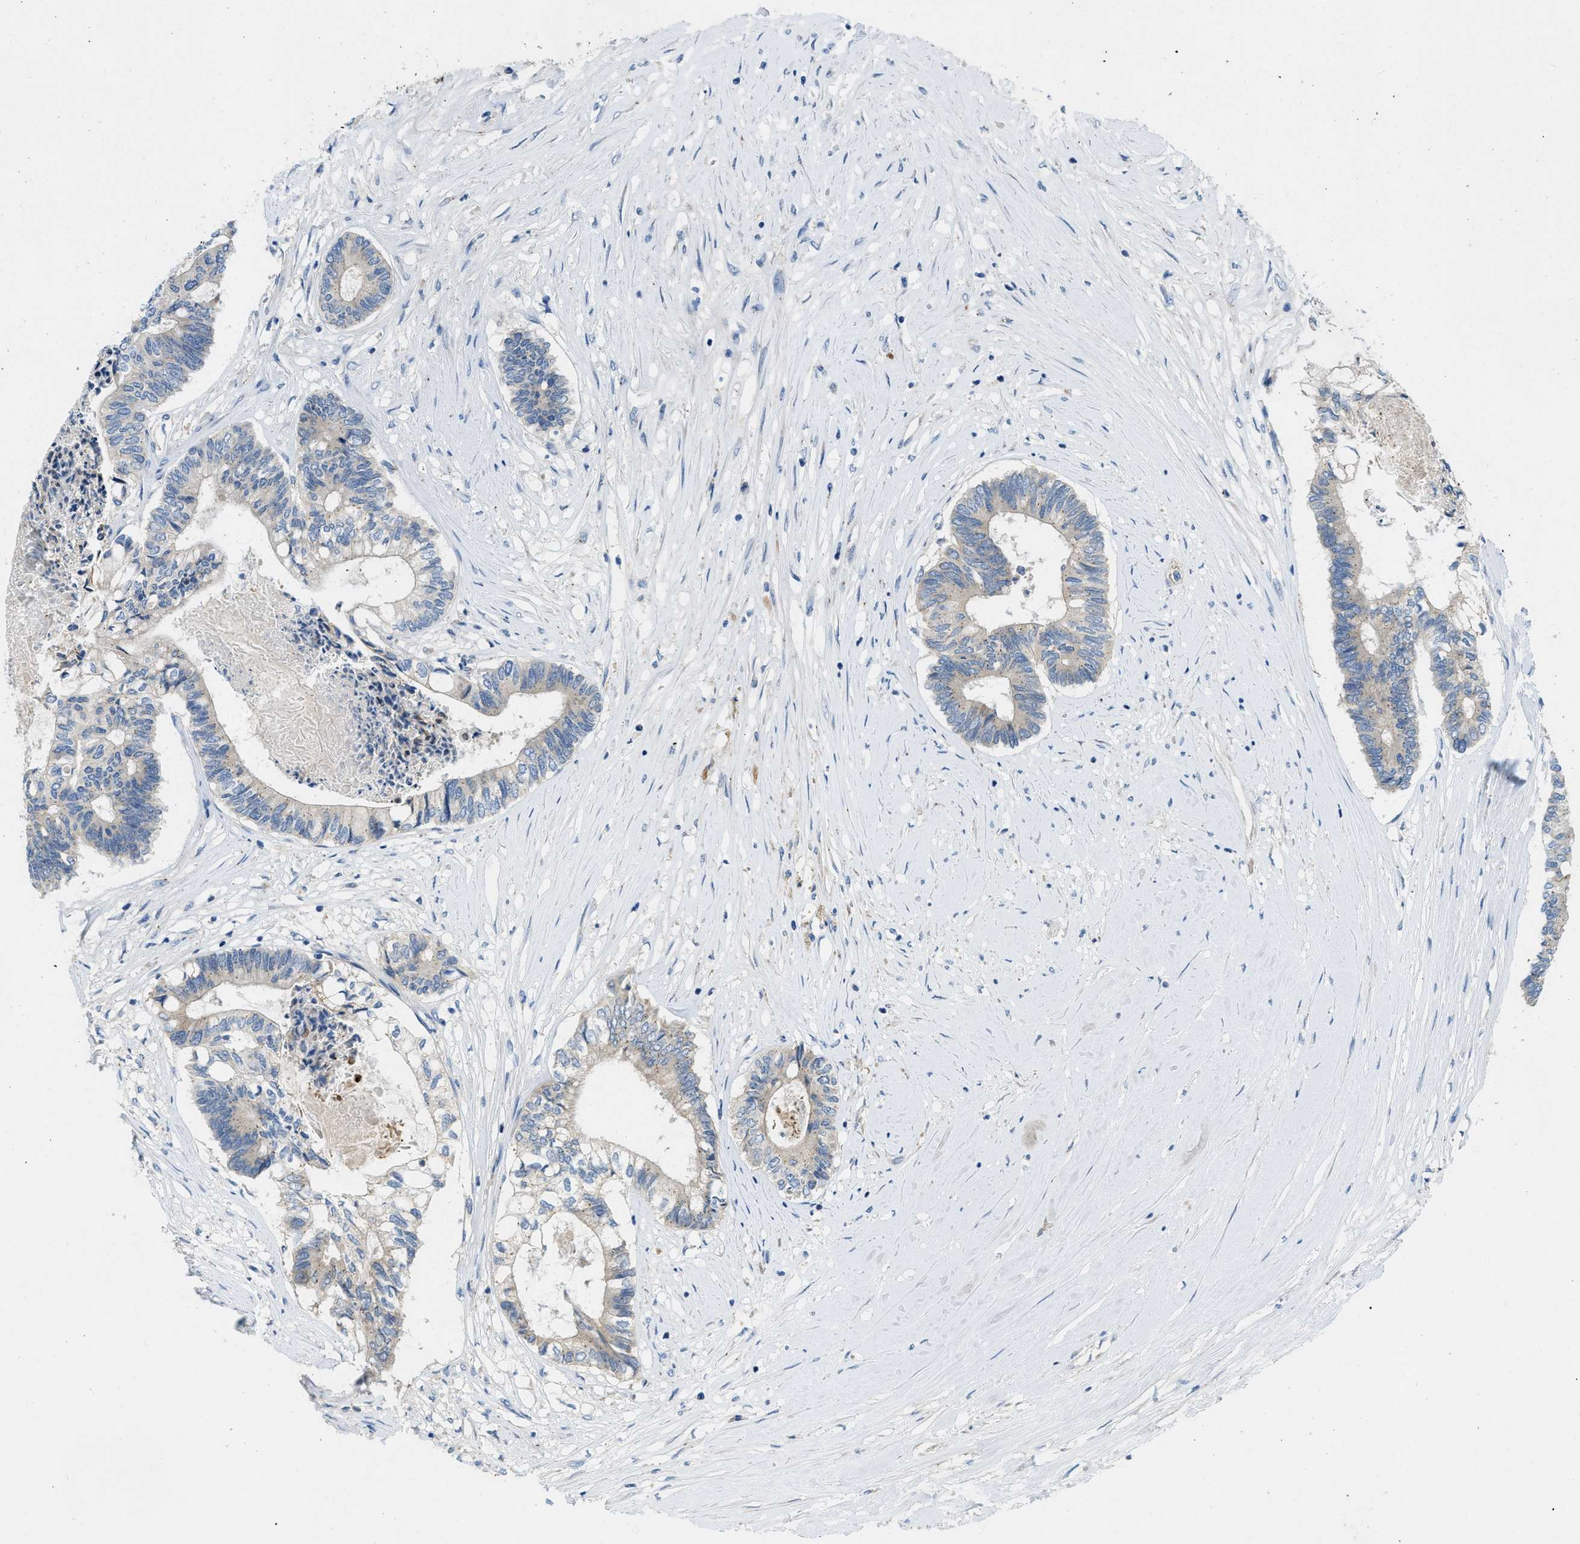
{"staining": {"intensity": "negative", "quantity": "none", "location": "none"}, "tissue": "colorectal cancer", "cell_type": "Tumor cells", "image_type": "cancer", "snomed": [{"axis": "morphology", "description": "Adenocarcinoma, NOS"}, {"axis": "topography", "description": "Rectum"}], "caption": "Immunohistochemistry photomicrograph of neoplastic tissue: colorectal cancer (adenocarcinoma) stained with DAB displays no significant protein positivity in tumor cells.", "gene": "RIPK2", "patient": {"sex": "male", "age": 63}}